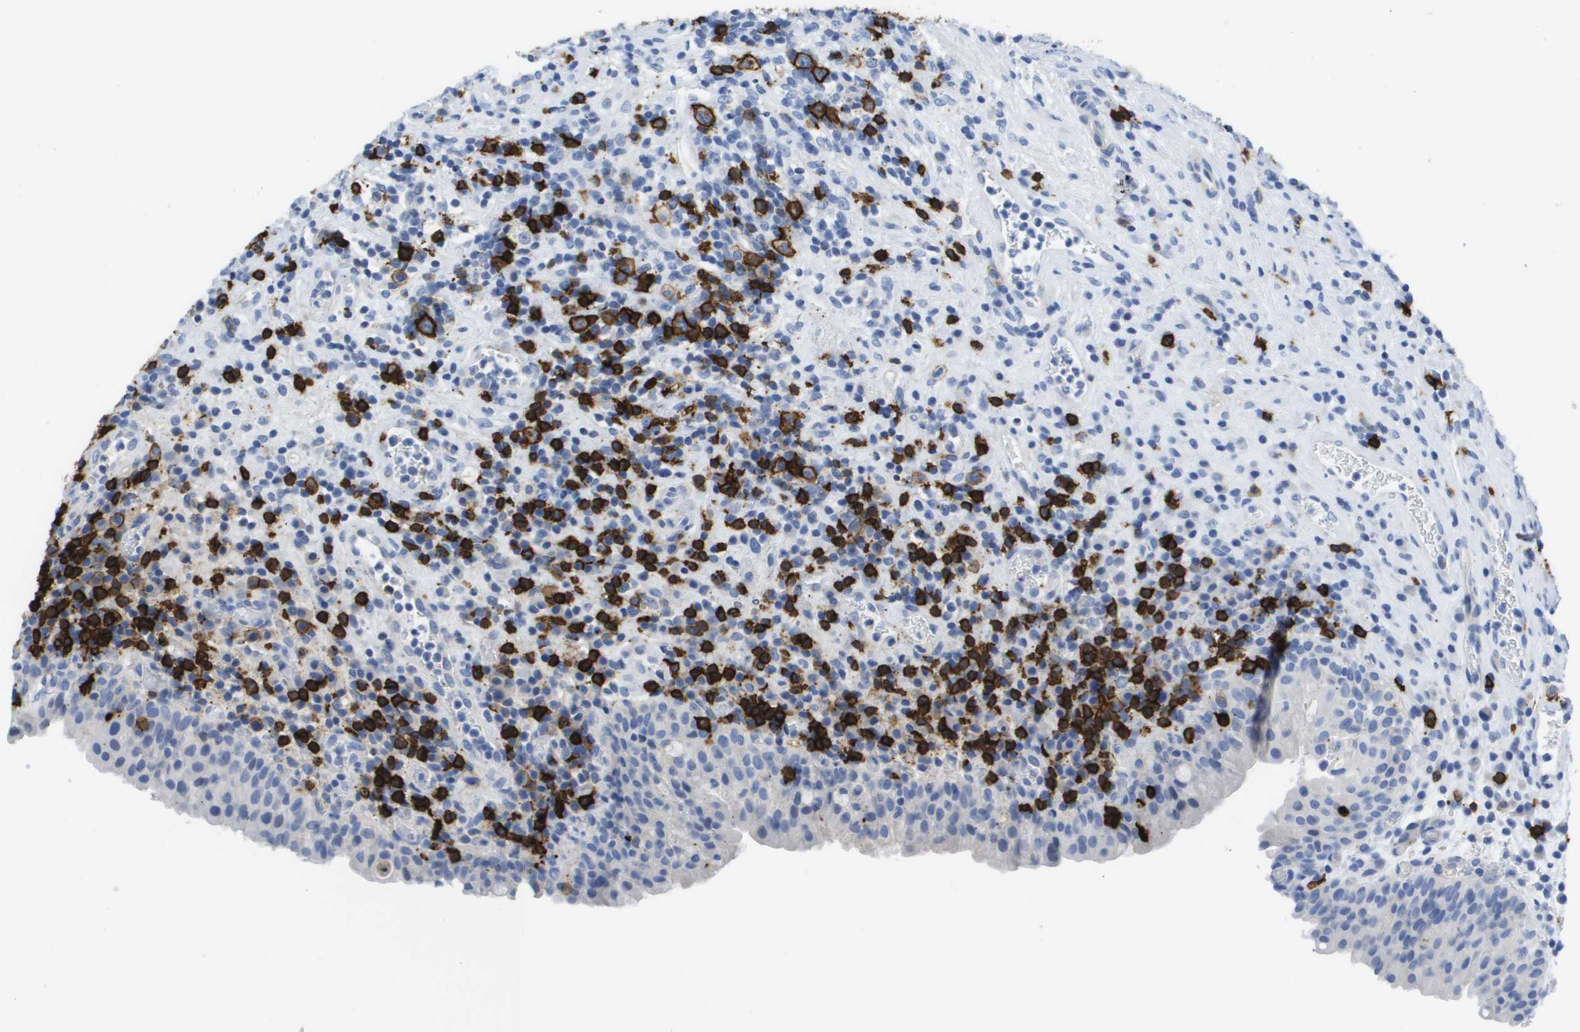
{"staining": {"intensity": "negative", "quantity": "none", "location": "none"}, "tissue": "urothelial cancer", "cell_type": "Tumor cells", "image_type": "cancer", "snomed": [{"axis": "morphology", "description": "Urothelial carcinoma, Low grade"}, {"axis": "topography", "description": "Urinary bladder"}], "caption": "Immunohistochemical staining of human urothelial carcinoma (low-grade) demonstrates no significant staining in tumor cells. (Immunohistochemistry (ihc), brightfield microscopy, high magnification).", "gene": "MS4A1", "patient": {"sex": "female", "age": 75}}